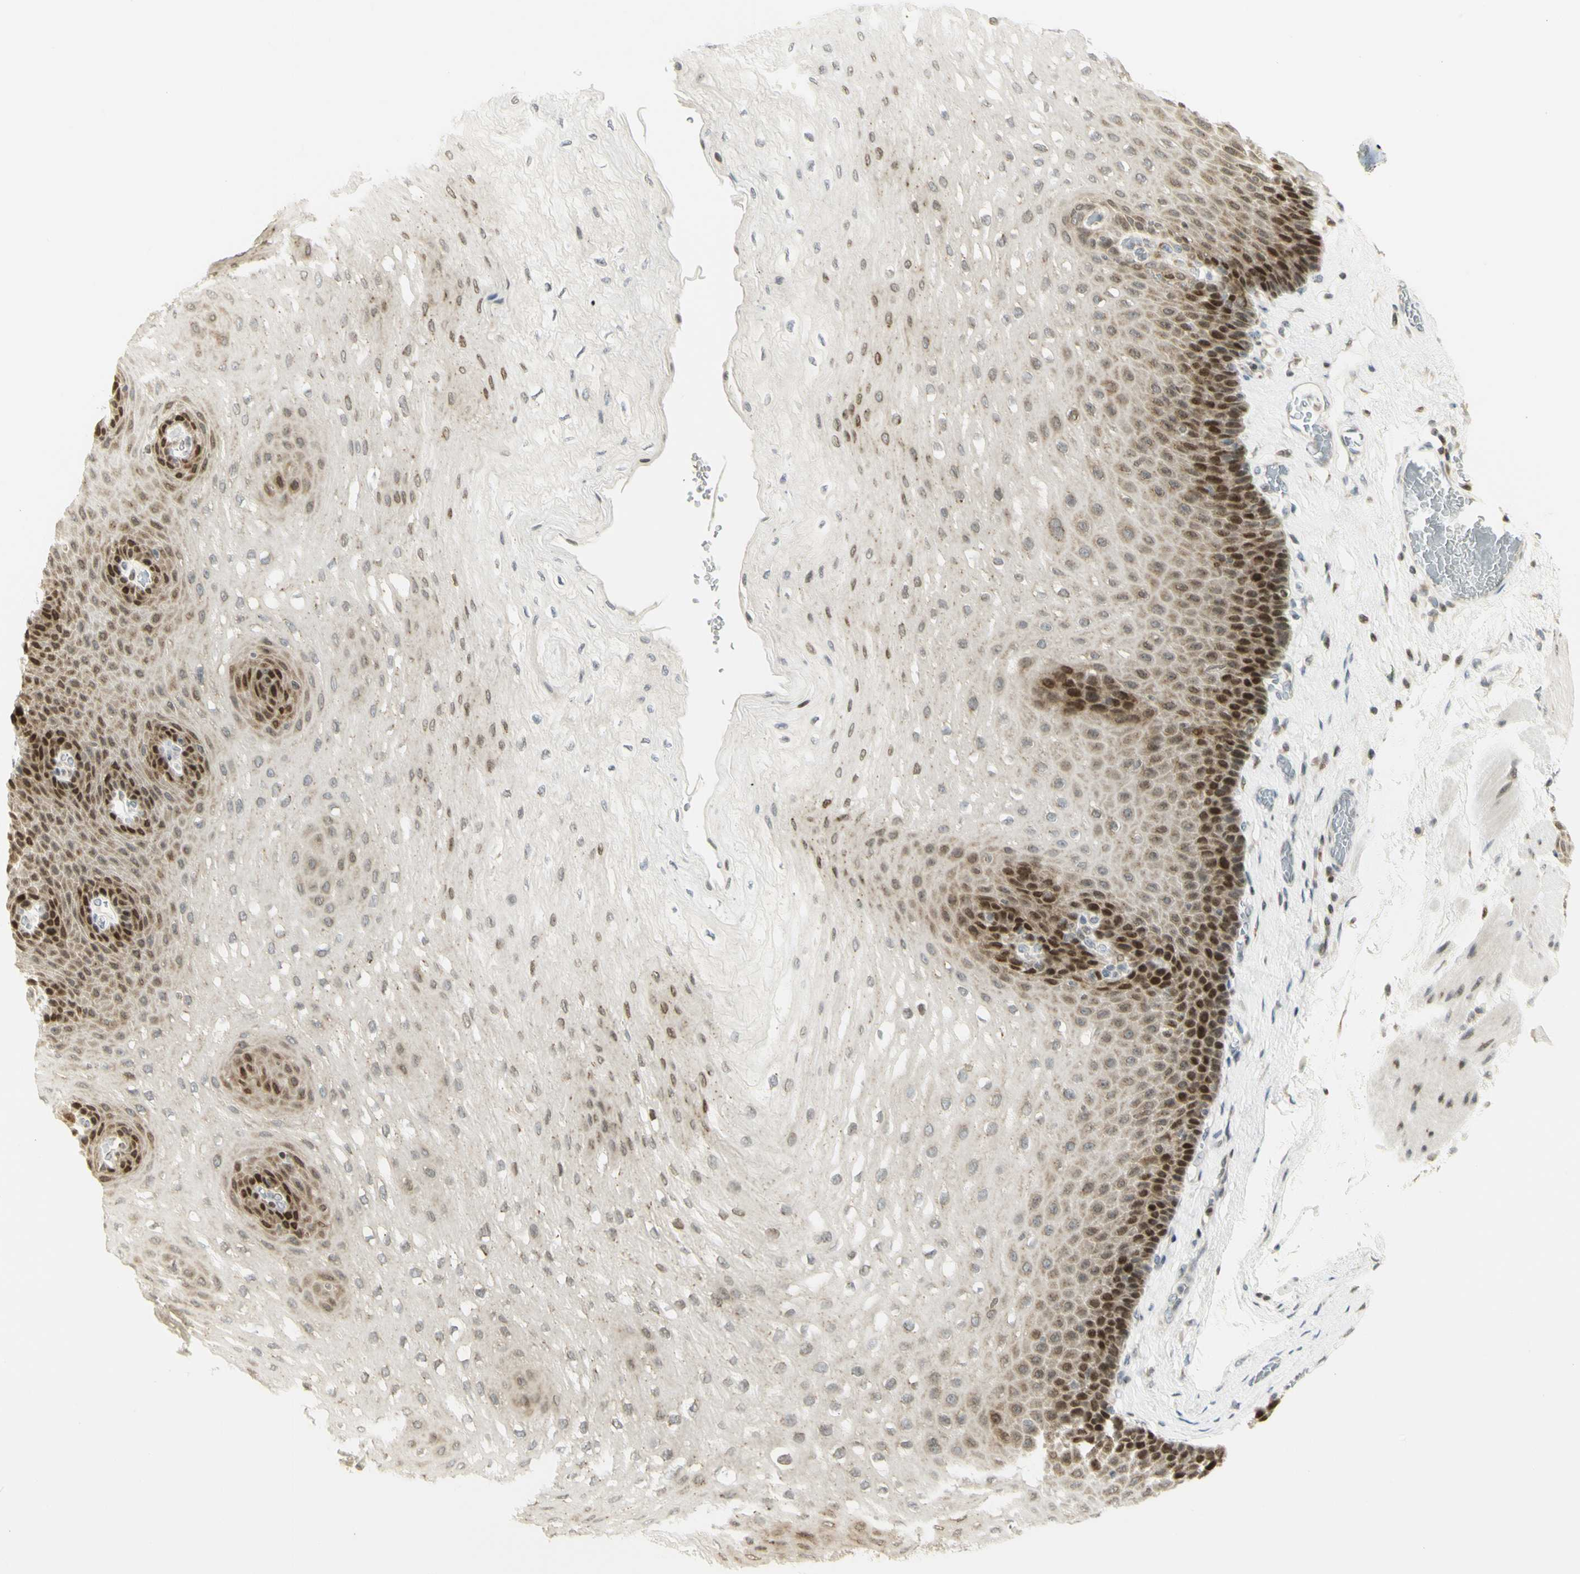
{"staining": {"intensity": "strong", "quantity": "25%-75%", "location": "cytoplasmic/membranous,nuclear"}, "tissue": "esophagus", "cell_type": "Squamous epithelial cells", "image_type": "normal", "snomed": [{"axis": "morphology", "description": "Normal tissue, NOS"}, {"axis": "topography", "description": "Esophagus"}], "caption": "A brown stain shows strong cytoplasmic/membranous,nuclear expression of a protein in squamous epithelial cells of unremarkable esophagus.", "gene": "KIF11", "patient": {"sex": "female", "age": 72}}